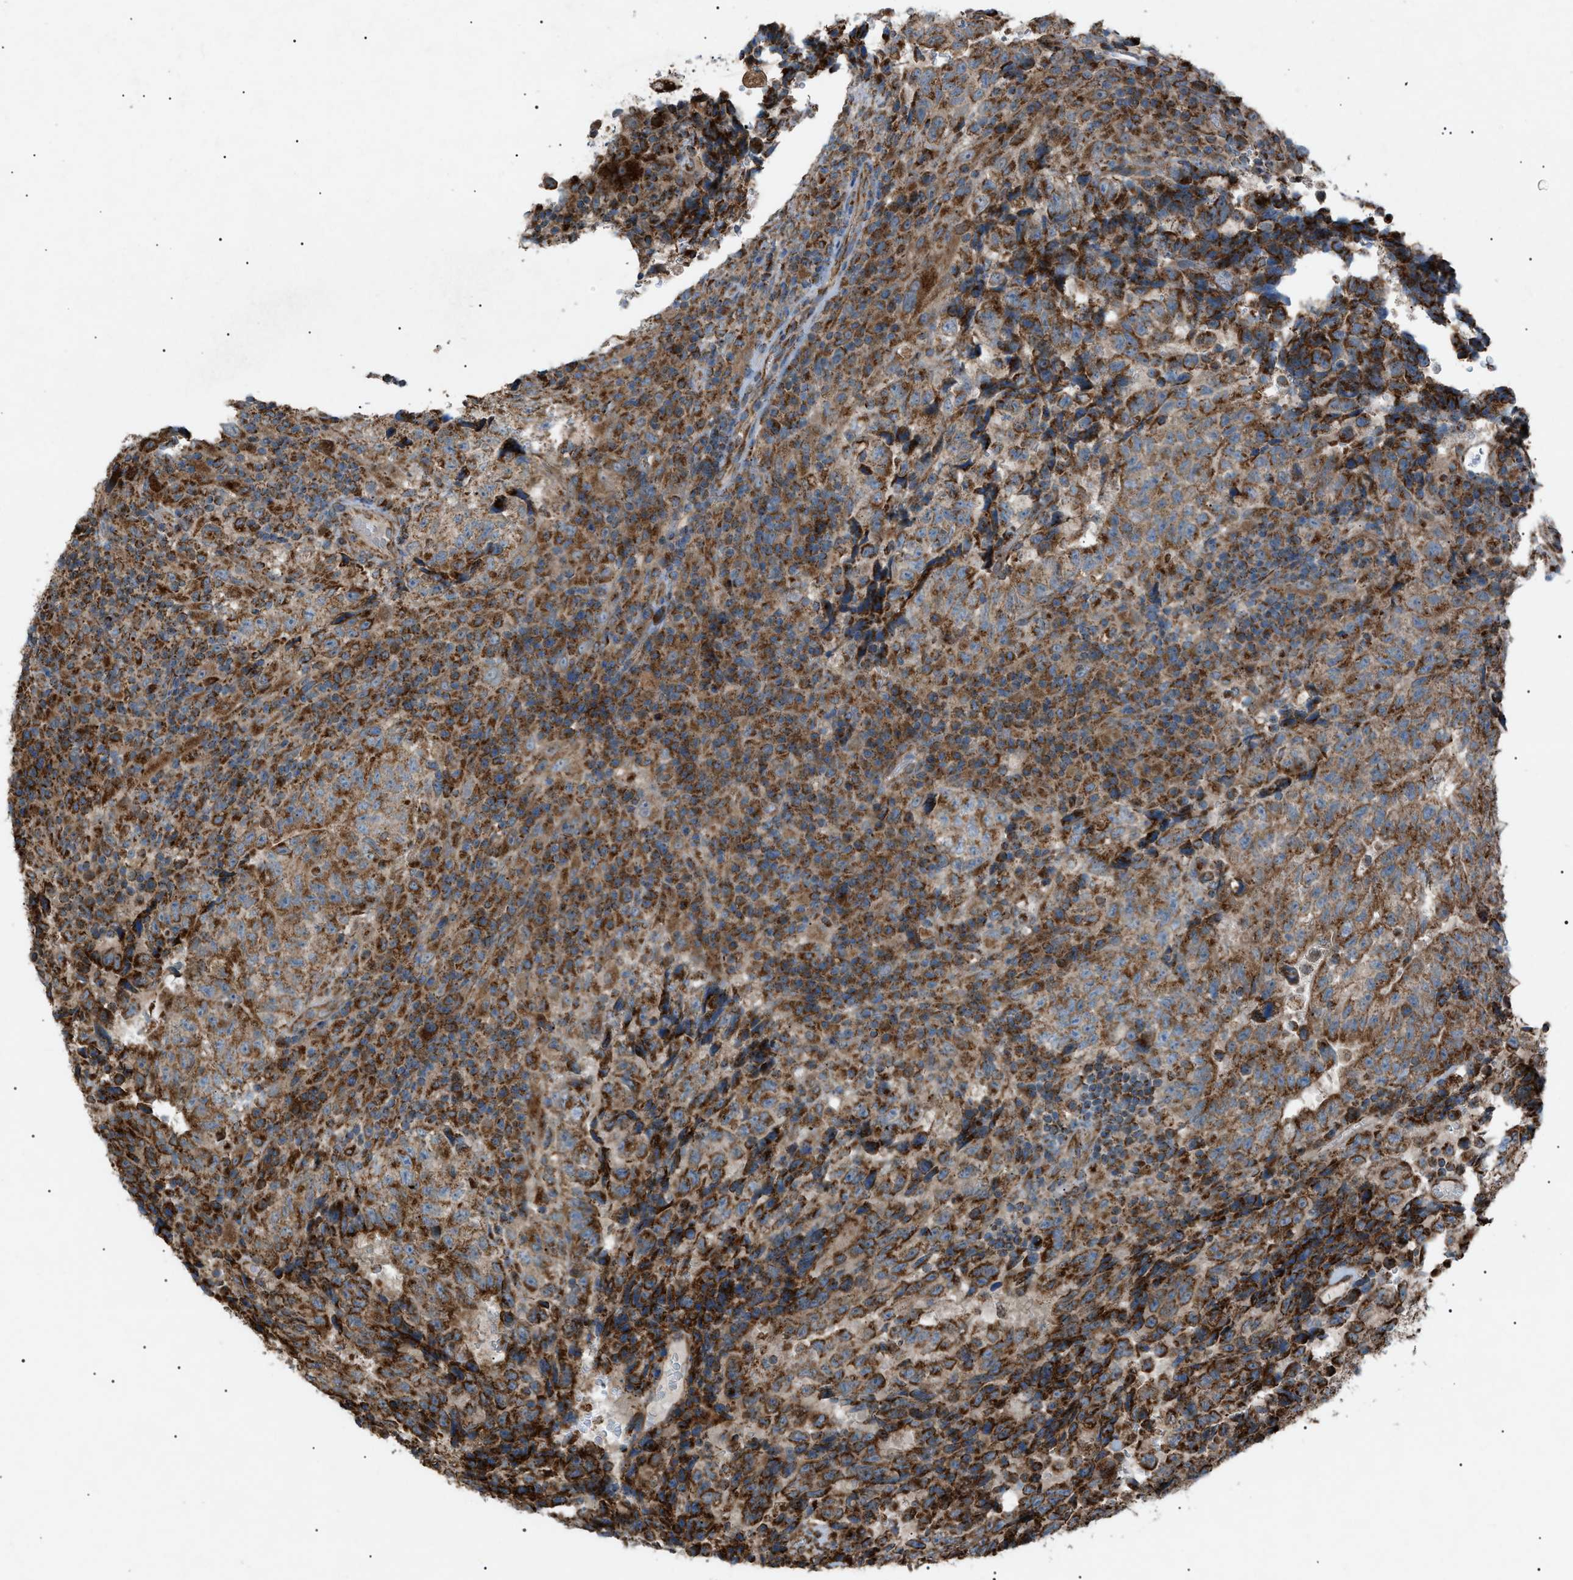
{"staining": {"intensity": "strong", "quantity": ">75%", "location": "cytoplasmic/membranous"}, "tissue": "testis cancer", "cell_type": "Tumor cells", "image_type": "cancer", "snomed": [{"axis": "morphology", "description": "Necrosis, NOS"}, {"axis": "morphology", "description": "Carcinoma, Embryonal, NOS"}, {"axis": "topography", "description": "Testis"}], "caption": "This image exhibits immunohistochemistry staining of human embryonal carcinoma (testis), with high strong cytoplasmic/membranous expression in about >75% of tumor cells.", "gene": "C1GALT1C1", "patient": {"sex": "male", "age": 19}}